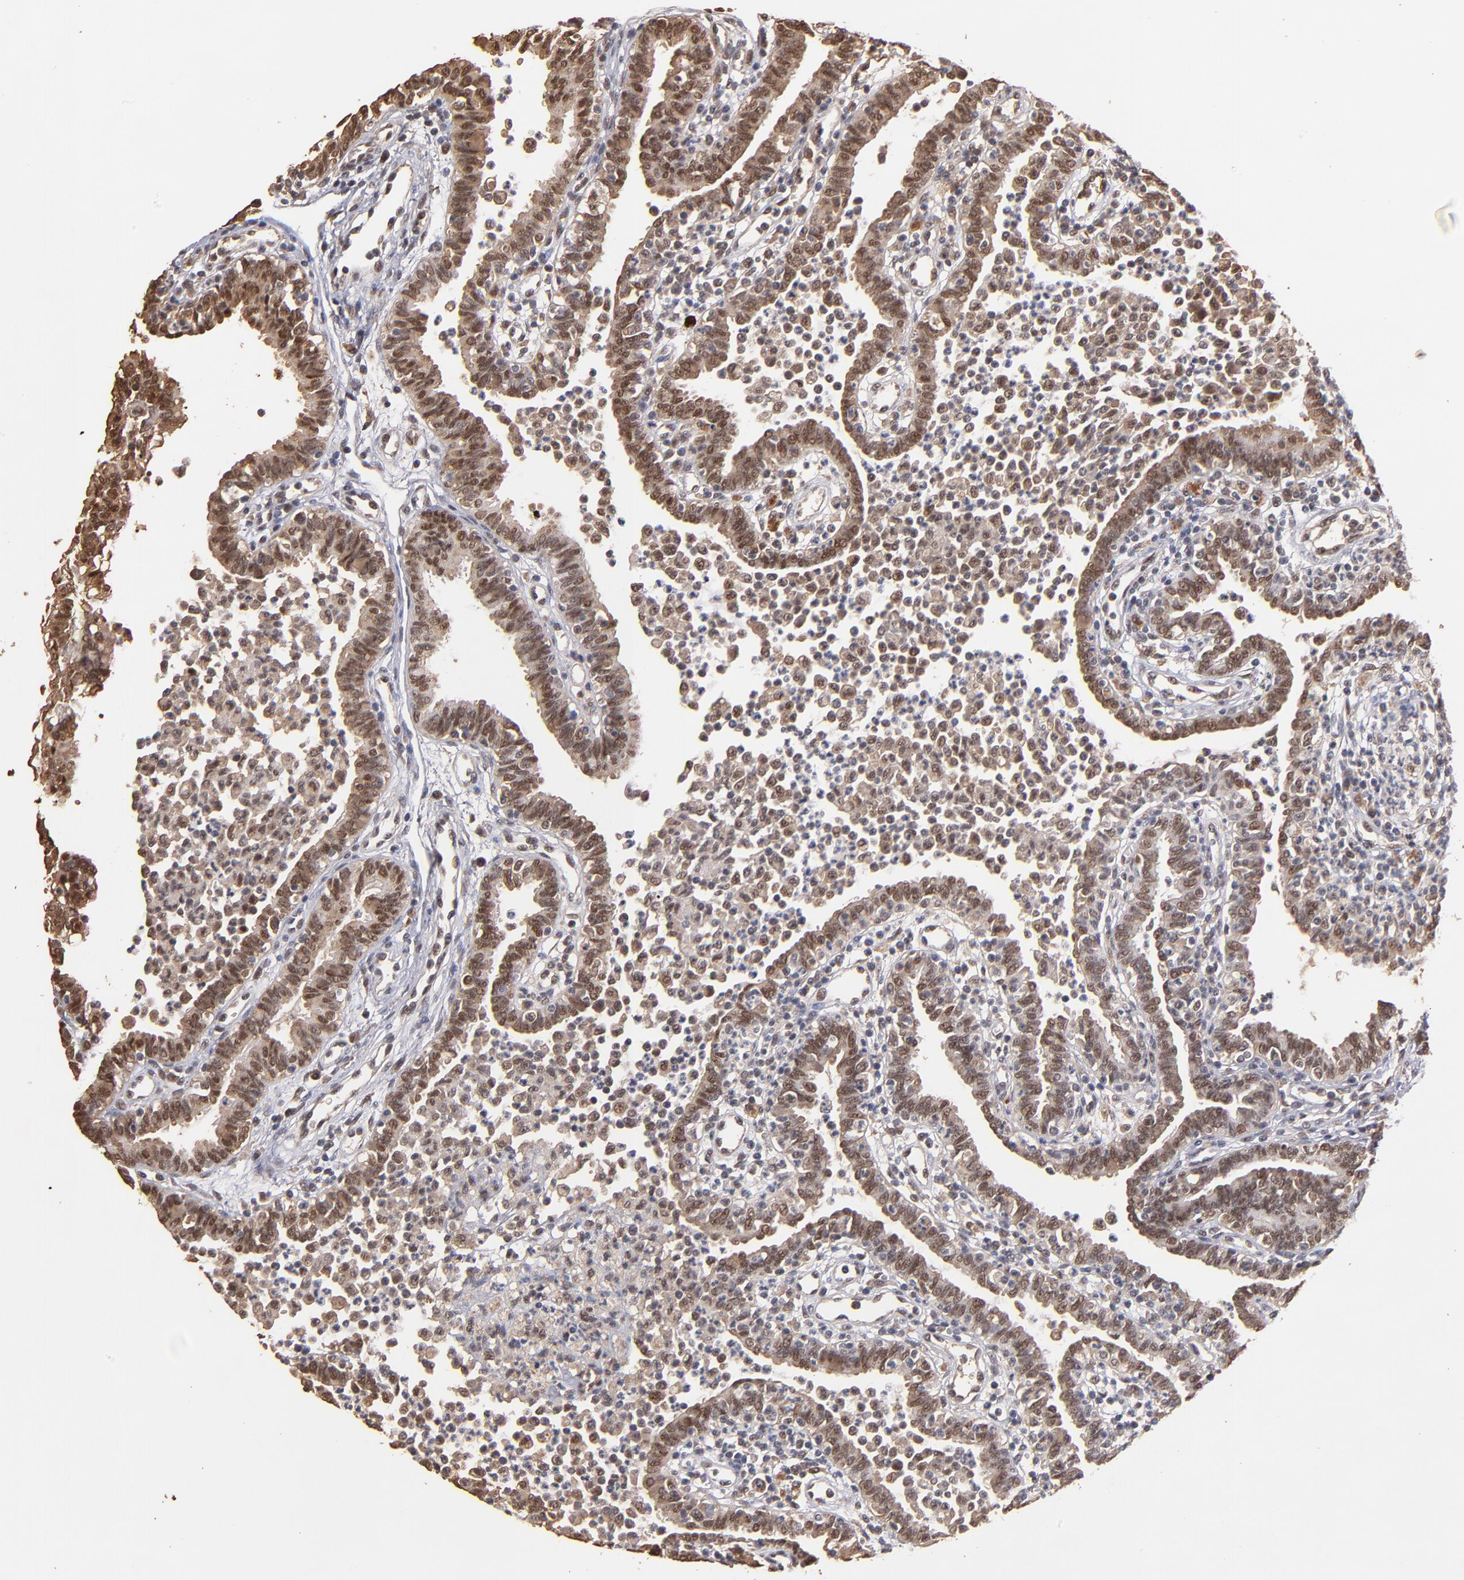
{"staining": {"intensity": "moderate", "quantity": ">75%", "location": "nuclear"}, "tissue": "fallopian tube", "cell_type": "Glandular cells", "image_type": "normal", "snomed": [{"axis": "morphology", "description": "Normal tissue, NOS"}, {"axis": "topography", "description": "Fallopian tube"}], "caption": "This is a histology image of immunohistochemistry (IHC) staining of benign fallopian tube, which shows moderate expression in the nuclear of glandular cells.", "gene": "EAPP", "patient": {"sex": "female", "age": 36}}